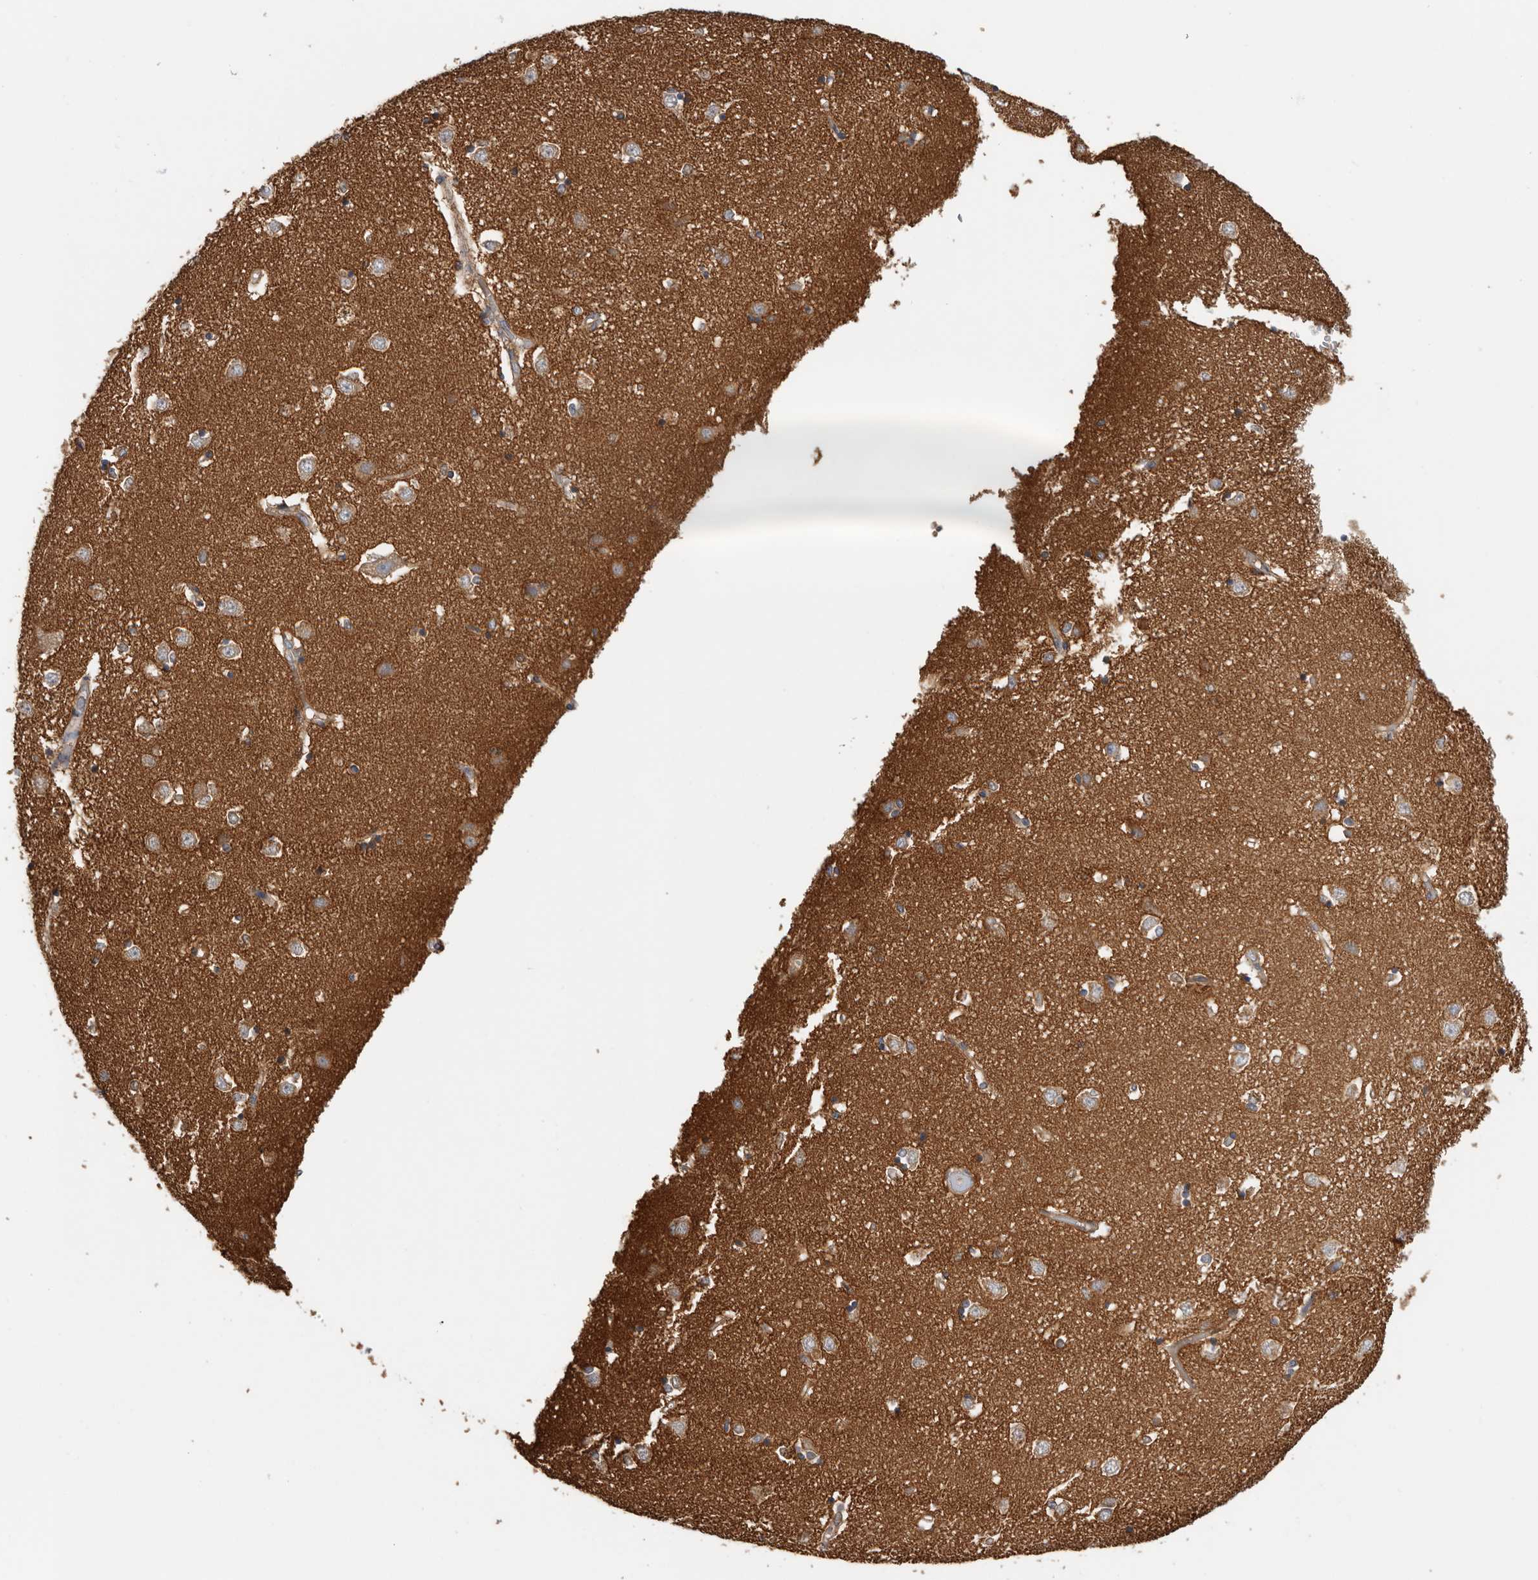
{"staining": {"intensity": "weak", "quantity": "<25%", "location": "cytoplasmic/membranous"}, "tissue": "caudate", "cell_type": "Glial cells", "image_type": "normal", "snomed": [{"axis": "morphology", "description": "Normal tissue, NOS"}, {"axis": "topography", "description": "Lateral ventricle wall"}], "caption": "Immunohistochemistry (IHC) histopathology image of normal caudate: caudate stained with DAB (3,3'-diaminobenzidine) exhibits no significant protein expression in glial cells.", "gene": "WDTC1", "patient": {"sex": "male", "age": 45}}